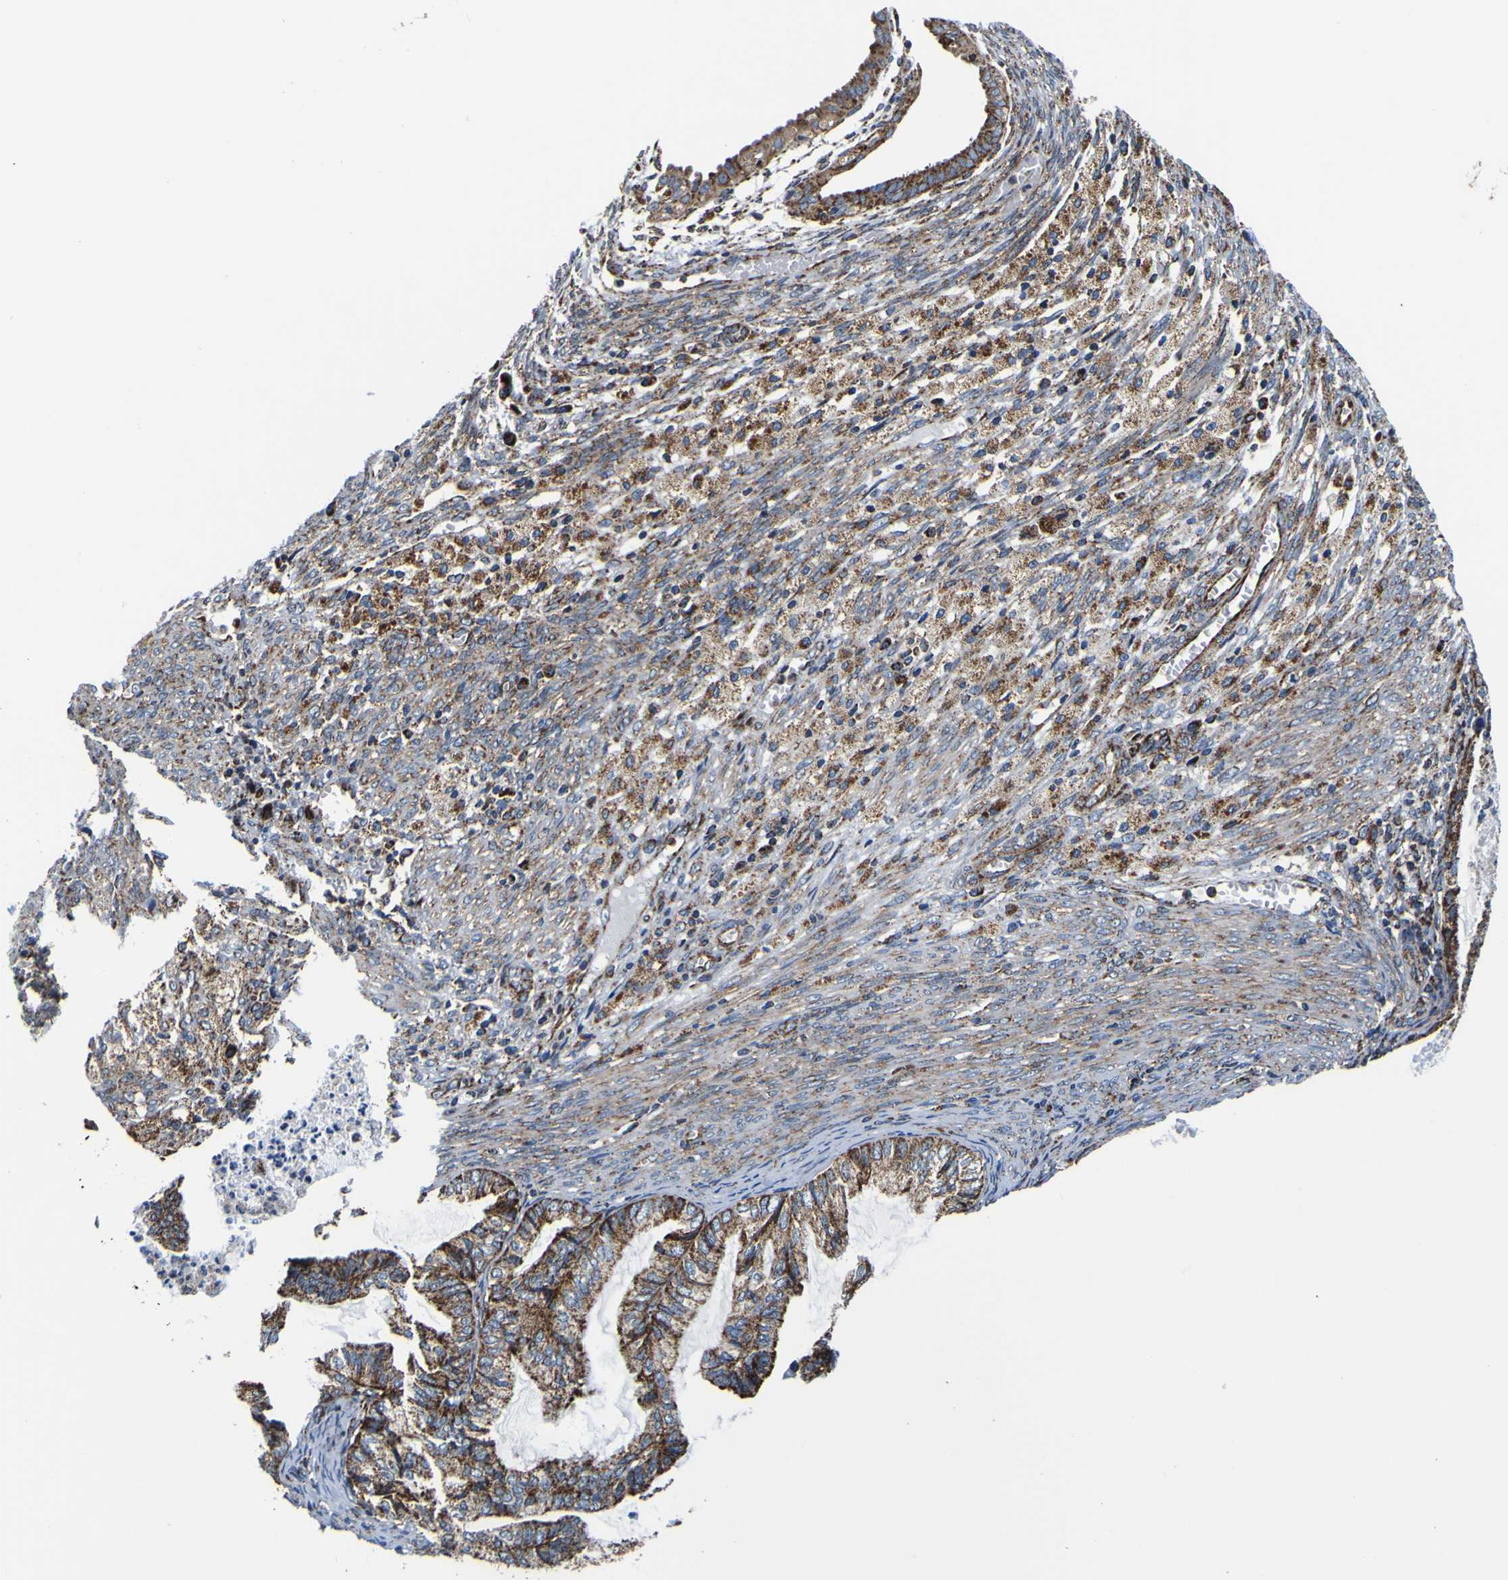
{"staining": {"intensity": "moderate", "quantity": ">75%", "location": "cytoplasmic/membranous"}, "tissue": "cervical cancer", "cell_type": "Tumor cells", "image_type": "cancer", "snomed": [{"axis": "morphology", "description": "Normal tissue, NOS"}, {"axis": "morphology", "description": "Adenocarcinoma, NOS"}, {"axis": "topography", "description": "Cervix"}, {"axis": "topography", "description": "Endometrium"}], "caption": "Adenocarcinoma (cervical) stained with a brown dye reveals moderate cytoplasmic/membranous positive staining in approximately >75% of tumor cells.", "gene": "PTRH2", "patient": {"sex": "female", "age": 86}}